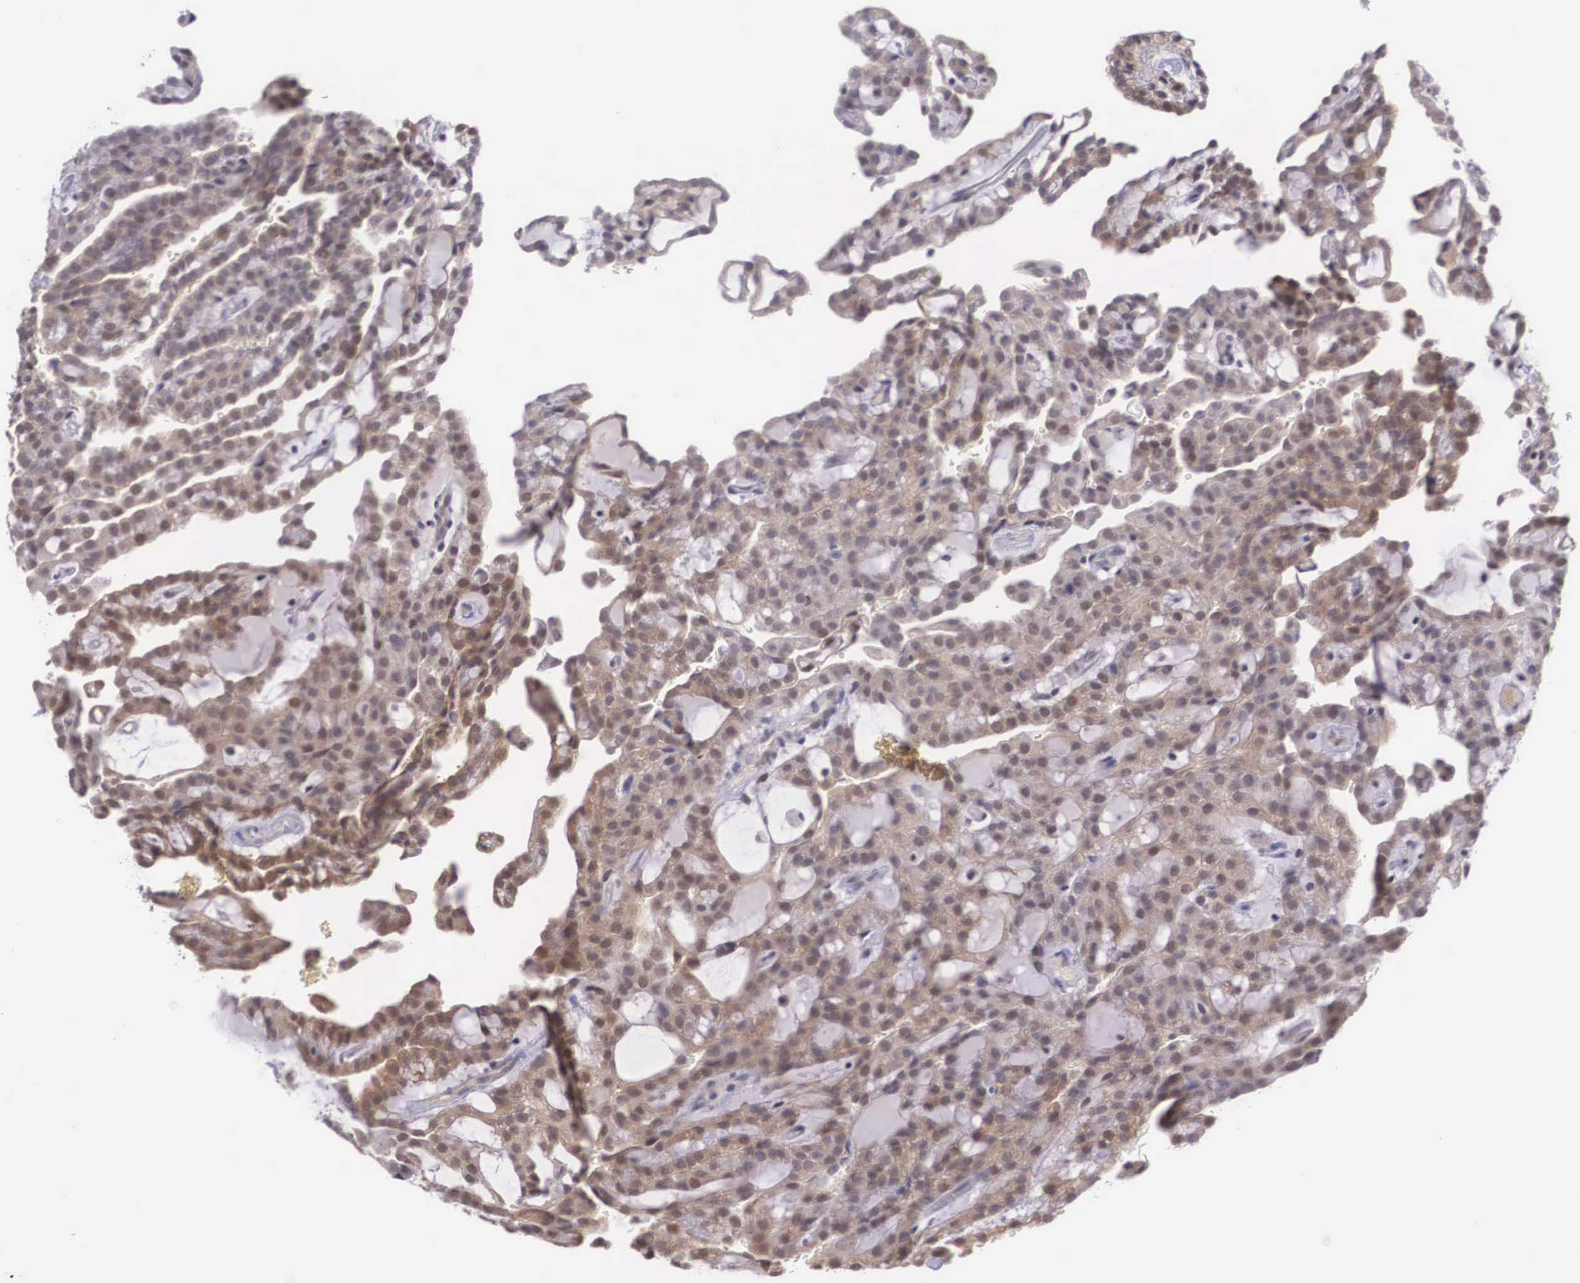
{"staining": {"intensity": "moderate", "quantity": ">75%", "location": "cytoplasmic/membranous,nuclear"}, "tissue": "renal cancer", "cell_type": "Tumor cells", "image_type": "cancer", "snomed": [{"axis": "morphology", "description": "Adenocarcinoma, NOS"}, {"axis": "topography", "description": "Kidney"}], "caption": "Renal adenocarcinoma stained for a protein (brown) demonstrates moderate cytoplasmic/membranous and nuclear positive positivity in about >75% of tumor cells.", "gene": "NINL", "patient": {"sex": "male", "age": 63}}